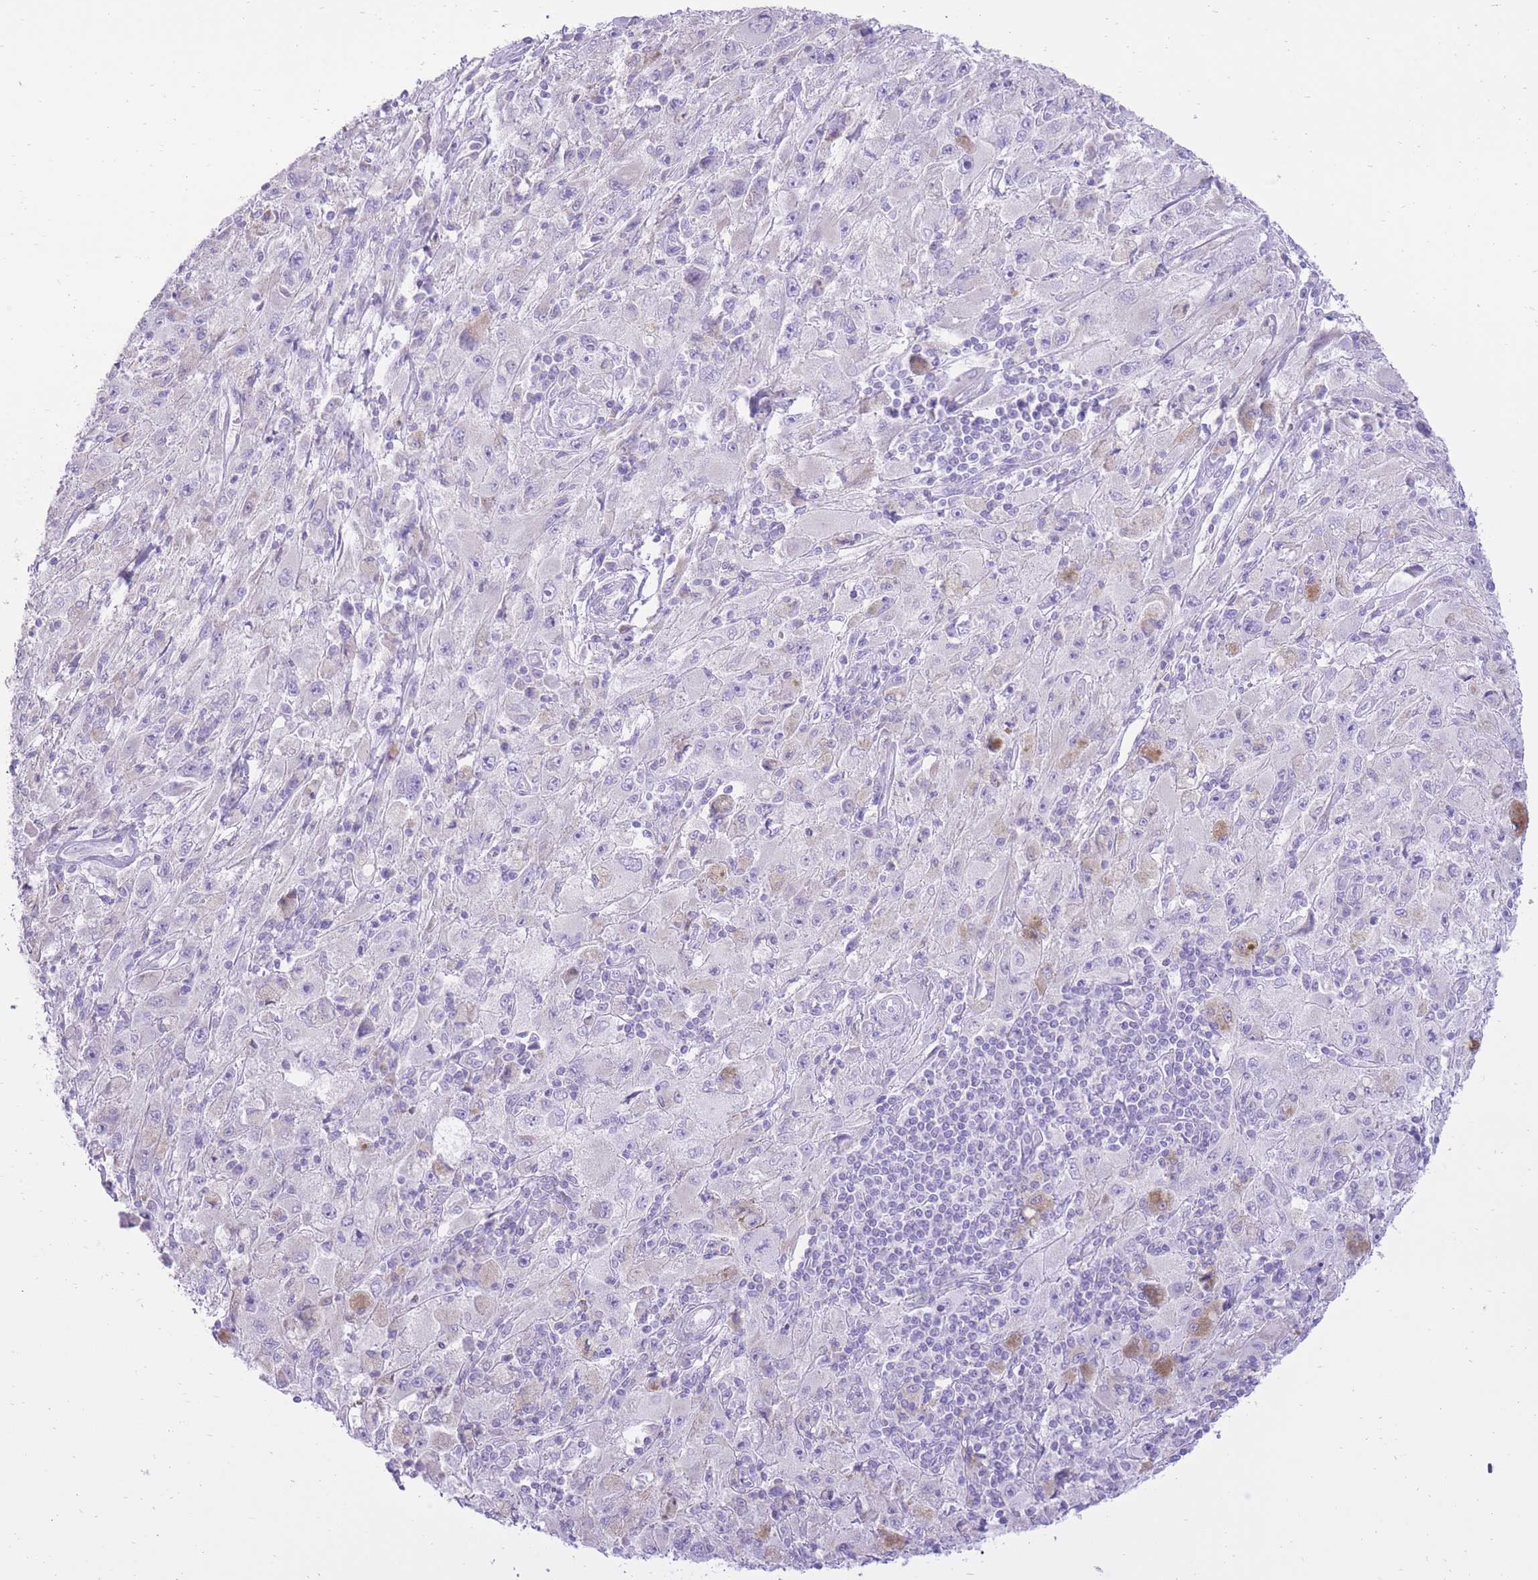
{"staining": {"intensity": "negative", "quantity": "none", "location": "none"}, "tissue": "melanoma", "cell_type": "Tumor cells", "image_type": "cancer", "snomed": [{"axis": "morphology", "description": "Malignant melanoma, Metastatic site"}, {"axis": "topography", "description": "Skin"}], "caption": "An image of human melanoma is negative for staining in tumor cells.", "gene": "SLC4A4", "patient": {"sex": "male", "age": 53}}